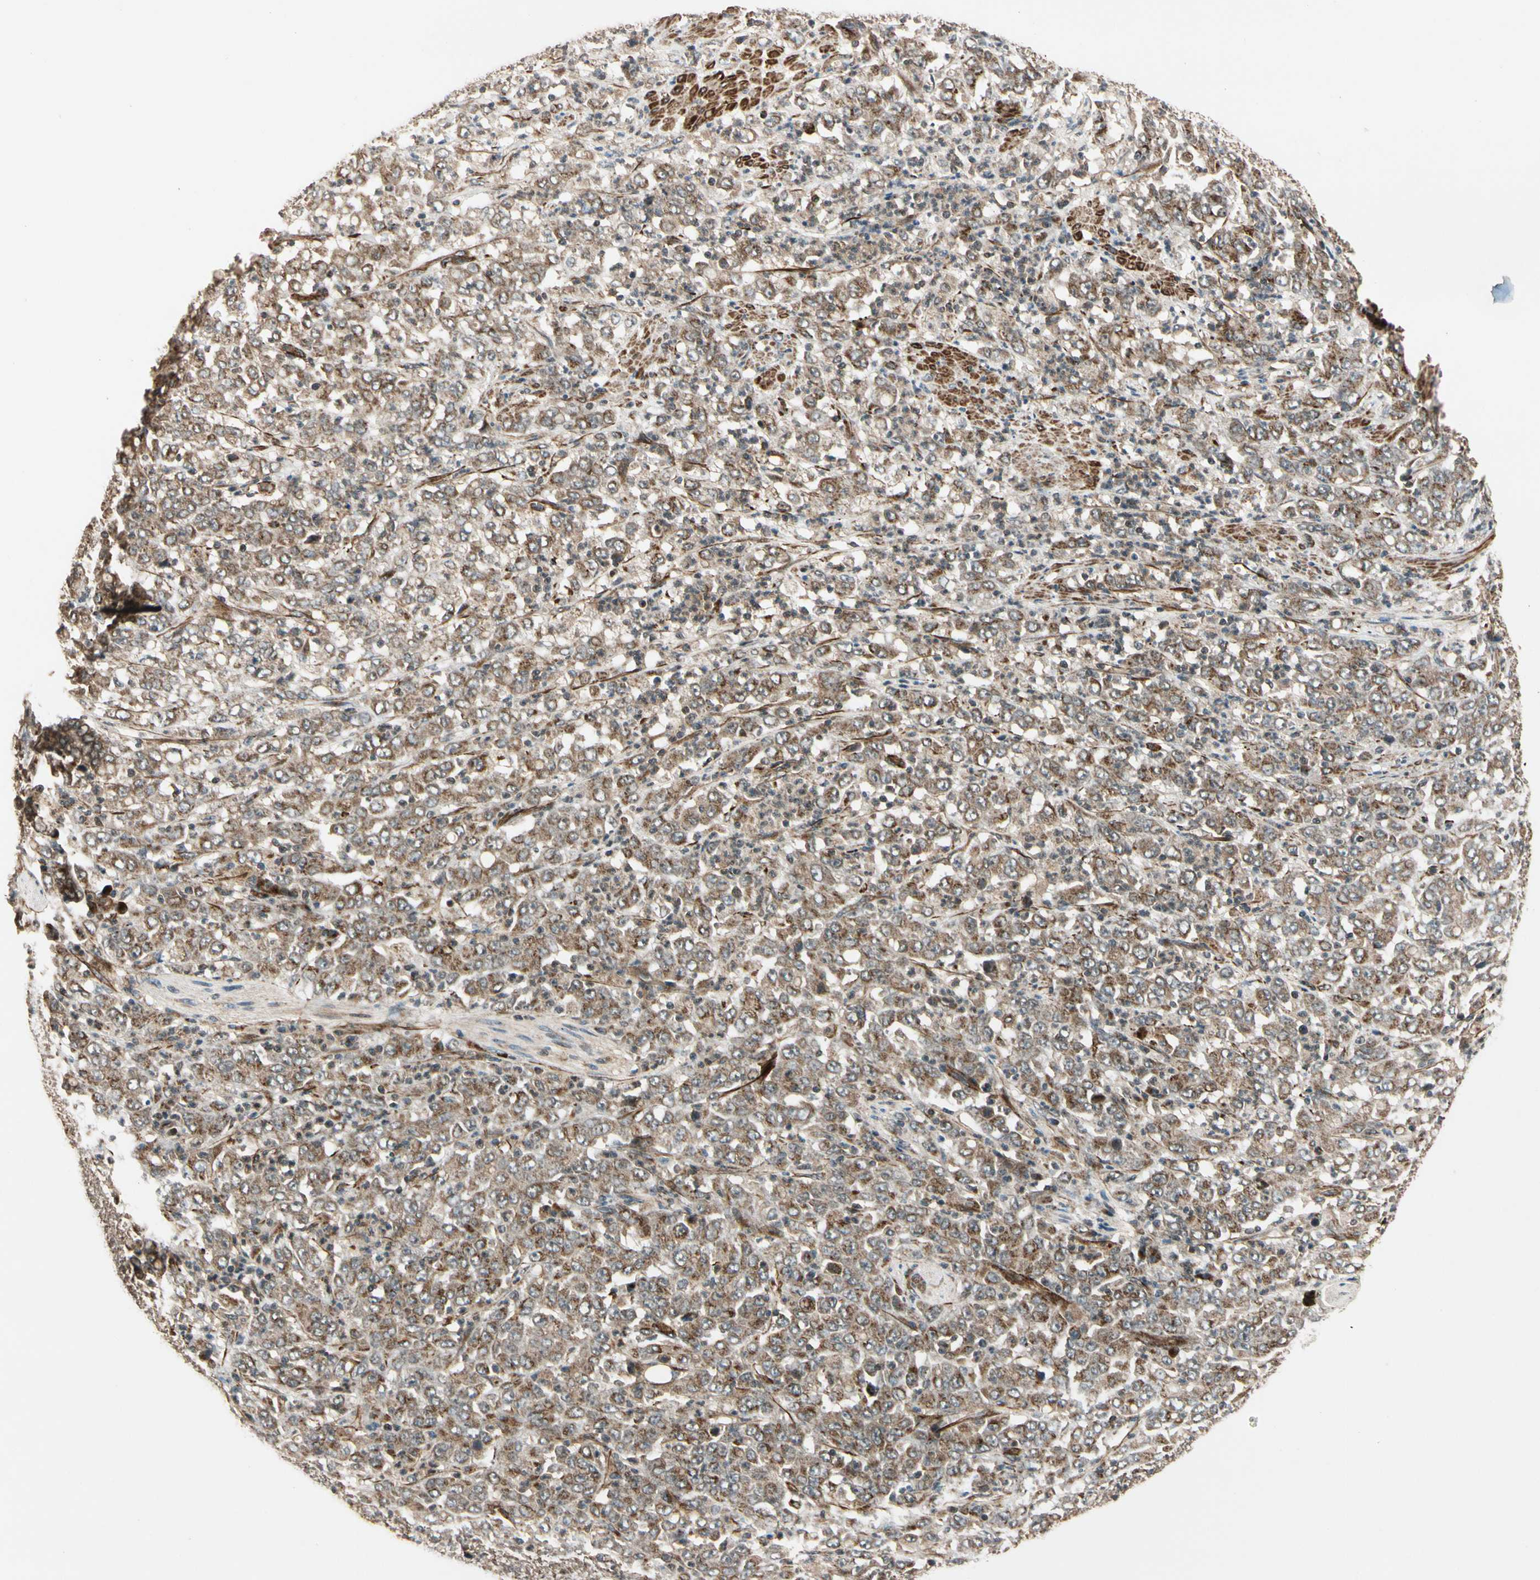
{"staining": {"intensity": "moderate", "quantity": ">75%", "location": "cytoplasmic/membranous"}, "tissue": "stomach cancer", "cell_type": "Tumor cells", "image_type": "cancer", "snomed": [{"axis": "morphology", "description": "Adenocarcinoma, NOS"}, {"axis": "topography", "description": "Stomach, lower"}], "caption": "This is an image of IHC staining of stomach cancer (adenocarcinoma), which shows moderate staining in the cytoplasmic/membranous of tumor cells.", "gene": "GCK", "patient": {"sex": "female", "age": 71}}